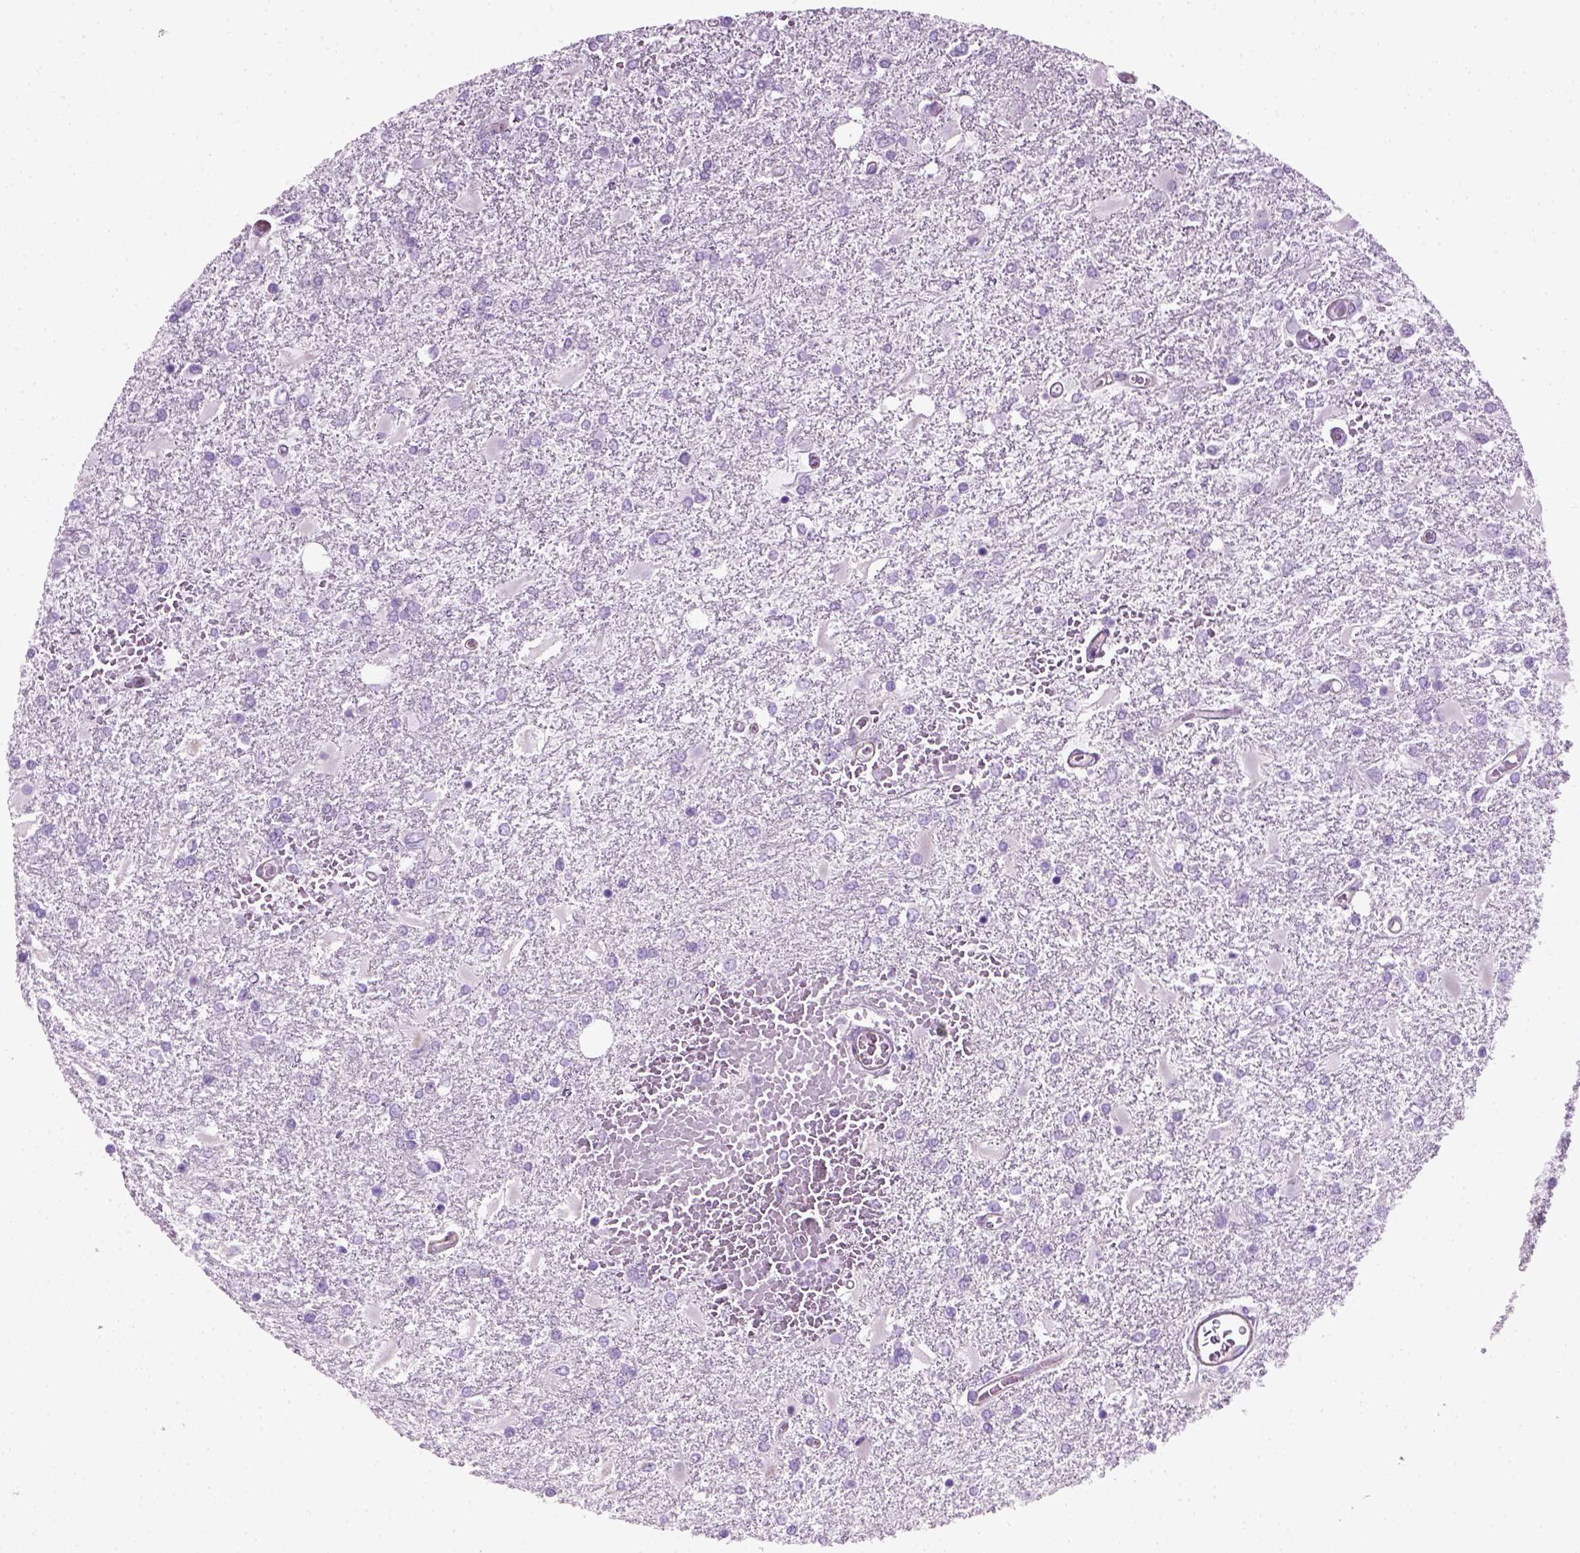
{"staining": {"intensity": "negative", "quantity": "none", "location": "none"}, "tissue": "glioma", "cell_type": "Tumor cells", "image_type": "cancer", "snomed": [{"axis": "morphology", "description": "Glioma, malignant, High grade"}, {"axis": "topography", "description": "Cerebral cortex"}], "caption": "Photomicrograph shows no significant protein expression in tumor cells of malignant high-grade glioma.", "gene": "FAM161A", "patient": {"sex": "male", "age": 79}}